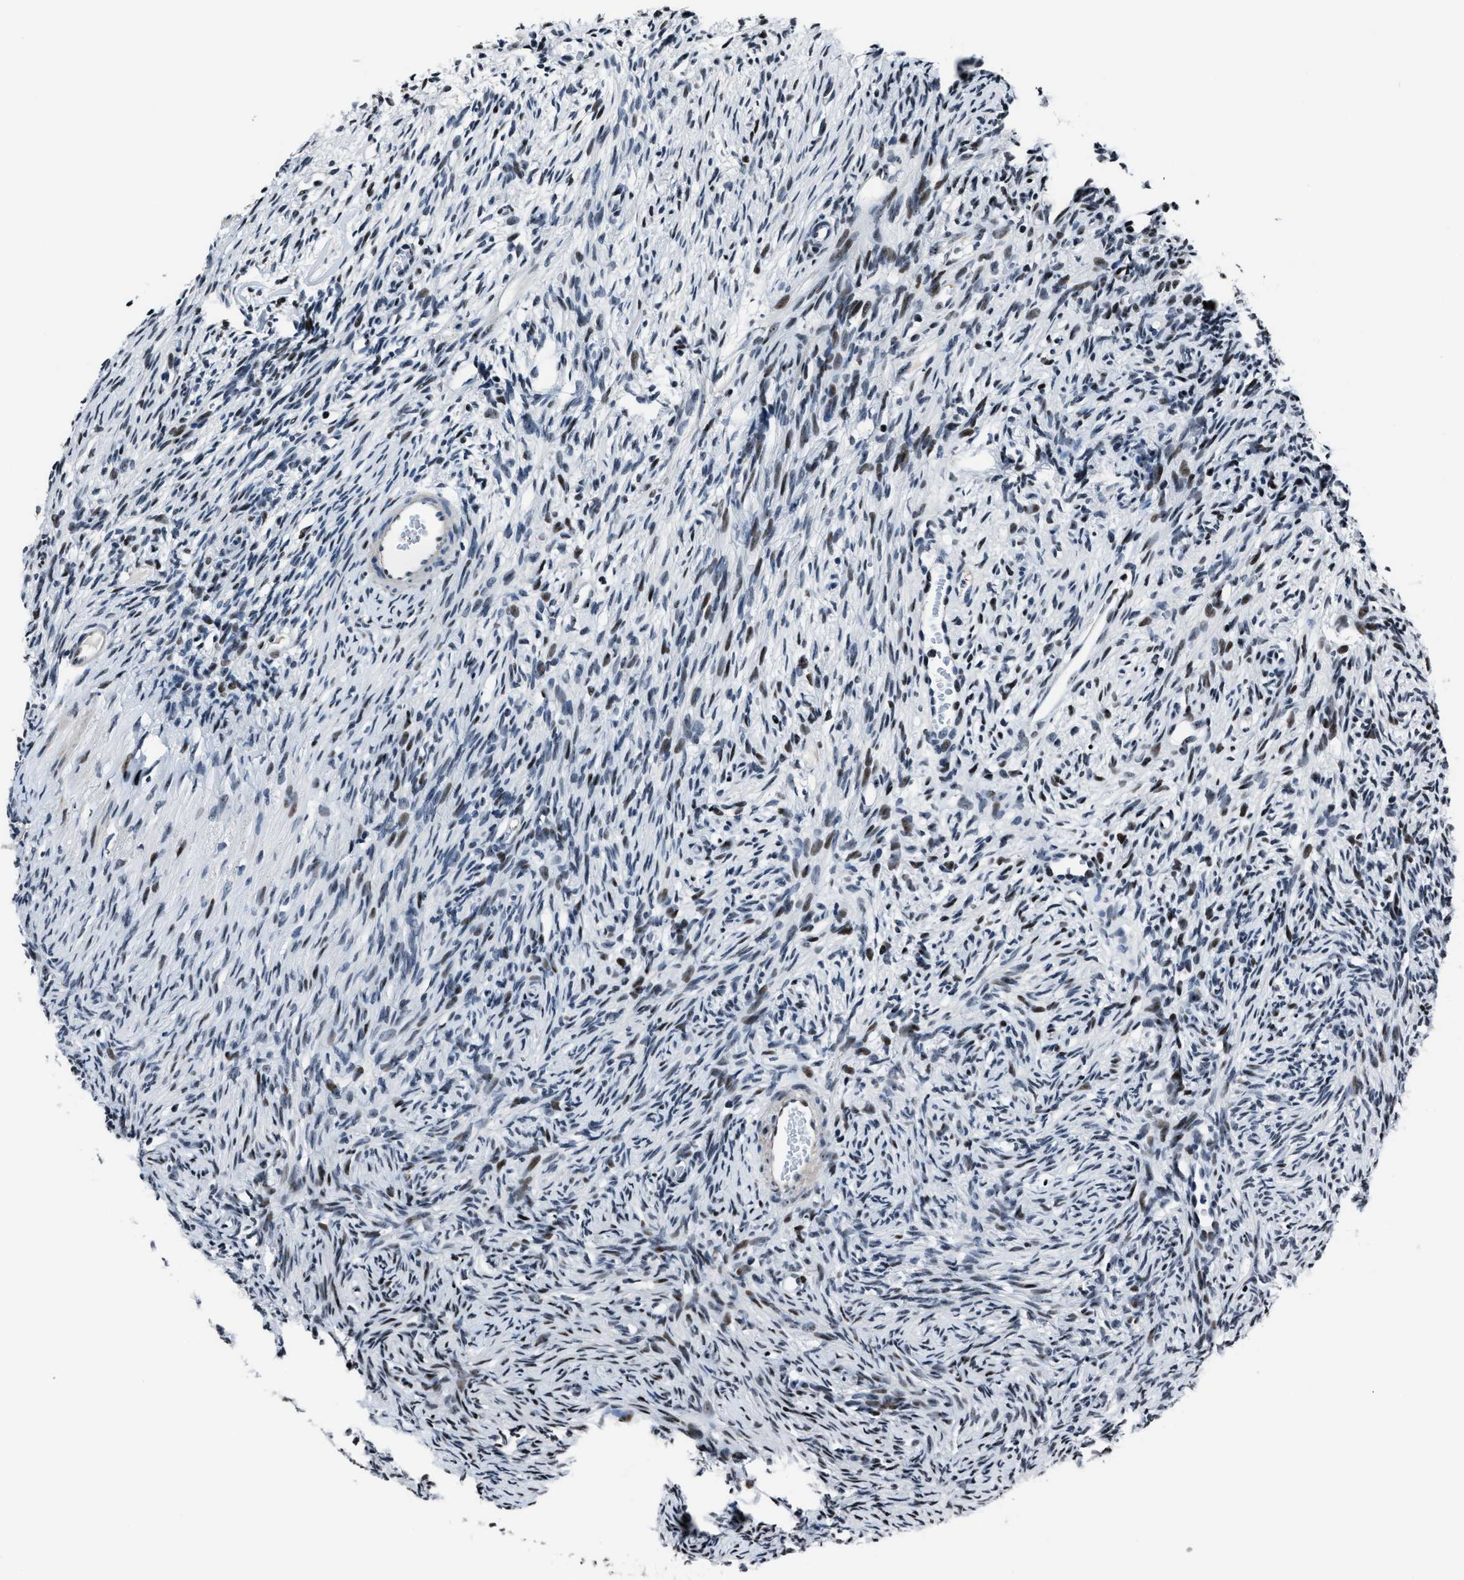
{"staining": {"intensity": "moderate", "quantity": "<25%", "location": "nuclear"}, "tissue": "ovary", "cell_type": "Ovarian stroma cells", "image_type": "normal", "snomed": [{"axis": "morphology", "description": "Normal tissue, NOS"}, {"axis": "topography", "description": "Ovary"}], "caption": "The immunohistochemical stain shows moderate nuclear staining in ovarian stroma cells of normal ovary. The protein is stained brown, and the nuclei are stained in blue (DAB IHC with brightfield microscopy, high magnification).", "gene": "PPIE", "patient": {"sex": "female", "age": 33}}